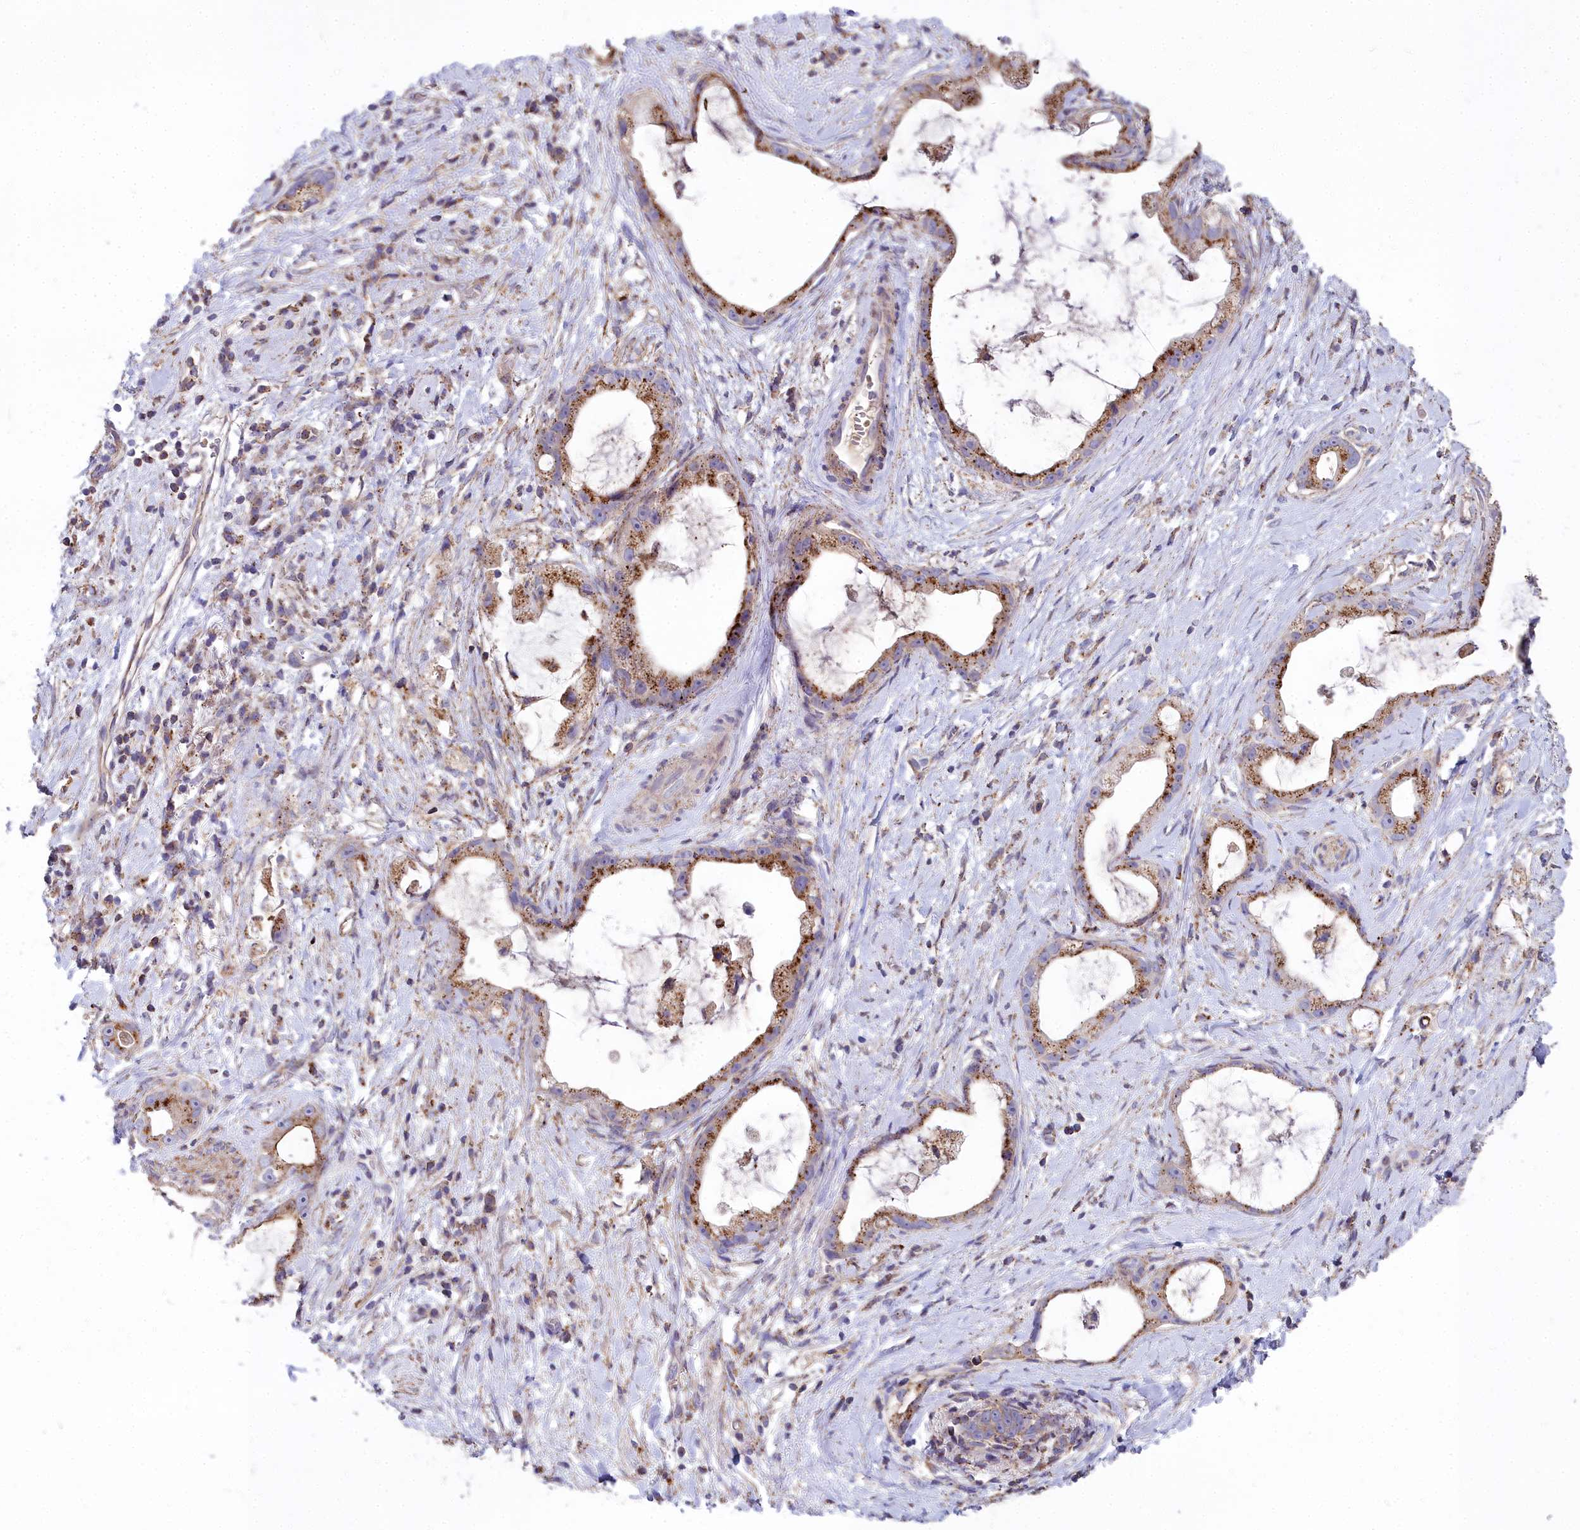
{"staining": {"intensity": "strong", "quantity": ">75%", "location": "cytoplasmic/membranous"}, "tissue": "stomach cancer", "cell_type": "Tumor cells", "image_type": "cancer", "snomed": [{"axis": "morphology", "description": "Adenocarcinoma, NOS"}, {"axis": "topography", "description": "Stomach"}], "caption": "Adenocarcinoma (stomach) tissue shows strong cytoplasmic/membranous positivity in about >75% of tumor cells Using DAB (3,3'-diaminobenzidine) (brown) and hematoxylin (blue) stains, captured at high magnification using brightfield microscopy.", "gene": "FRMPD1", "patient": {"sex": "male", "age": 55}}